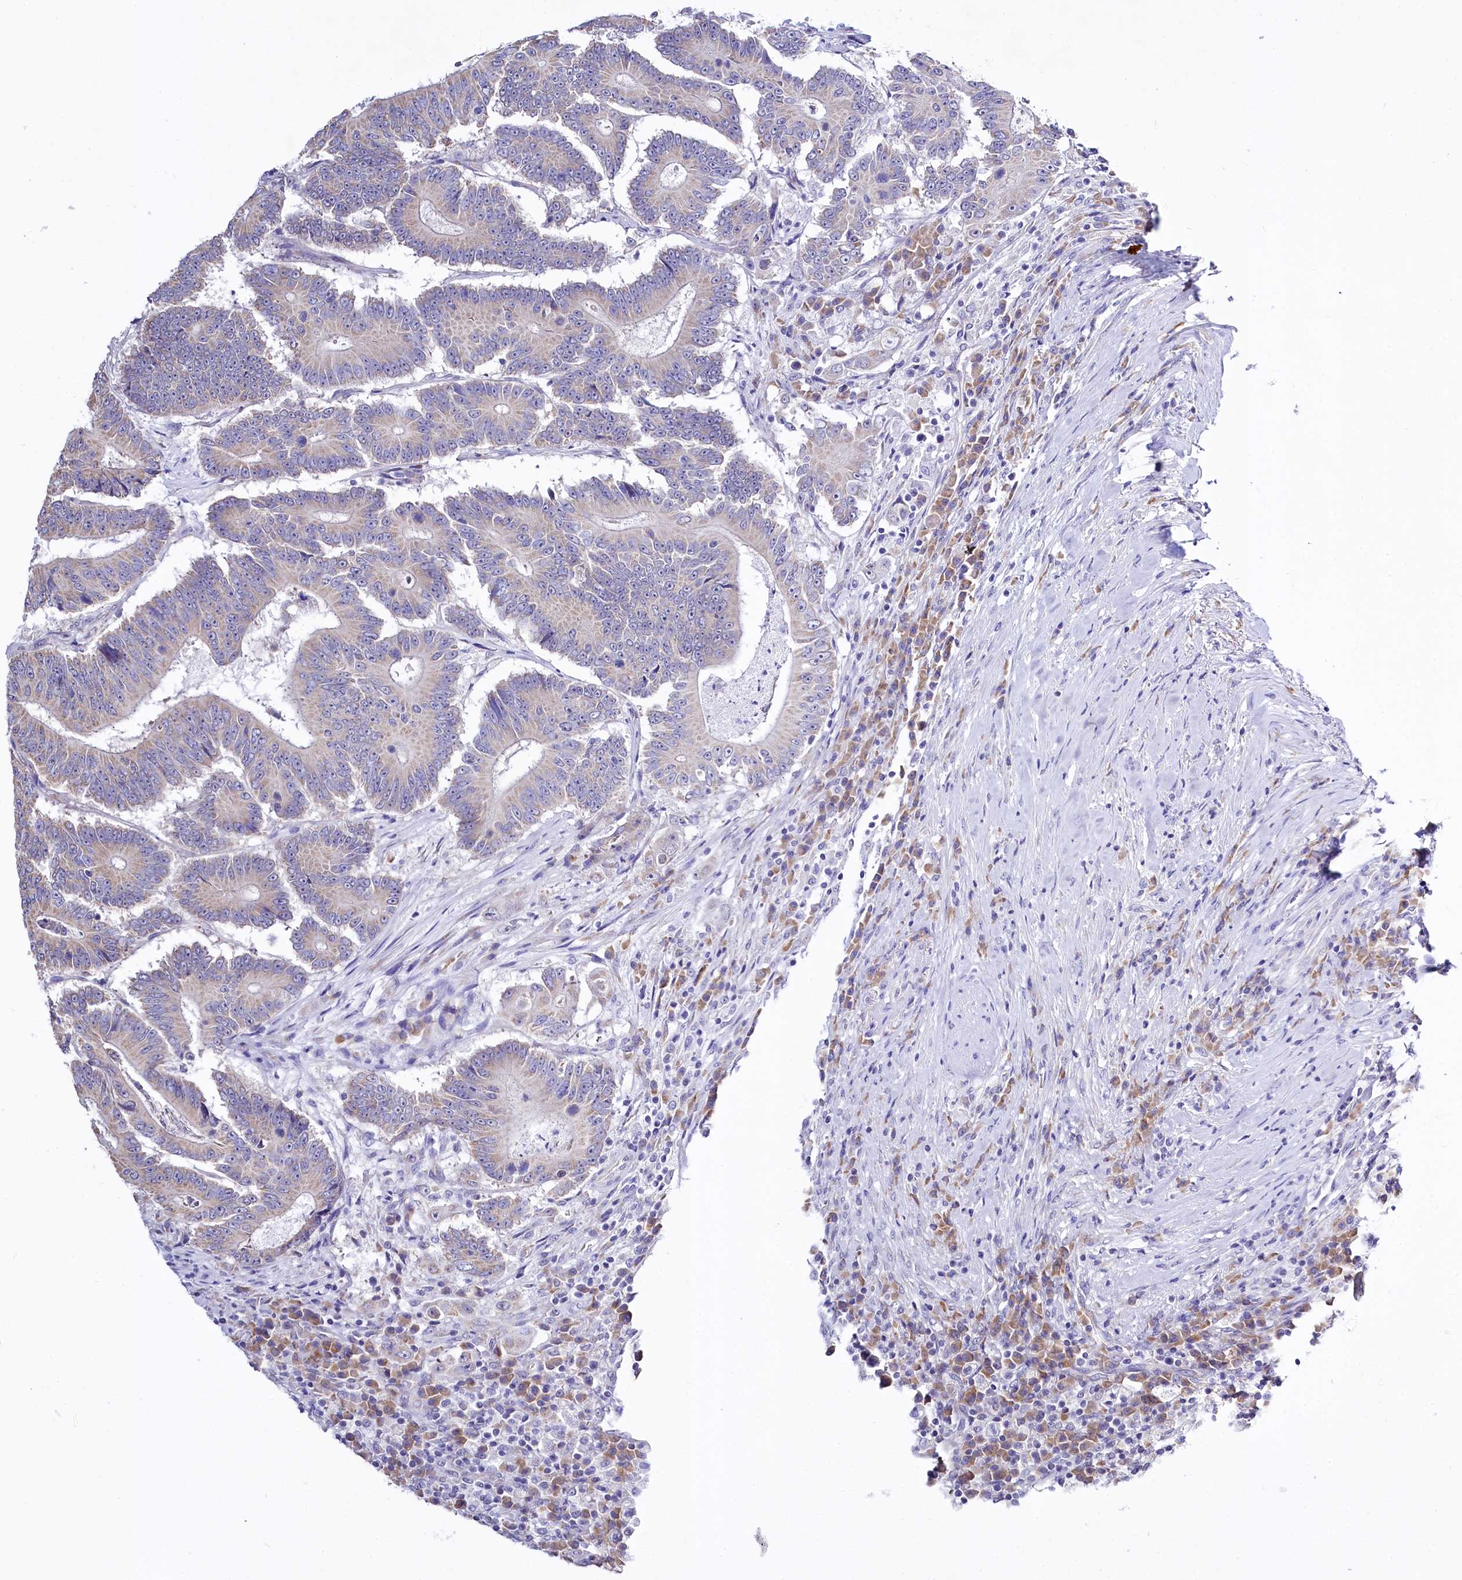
{"staining": {"intensity": "negative", "quantity": "none", "location": "none"}, "tissue": "colorectal cancer", "cell_type": "Tumor cells", "image_type": "cancer", "snomed": [{"axis": "morphology", "description": "Adenocarcinoma, NOS"}, {"axis": "topography", "description": "Colon"}], "caption": "Tumor cells are negative for protein expression in human adenocarcinoma (colorectal).", "gene": "SPATS2", "patient": {"sex": "male", "age": 83}}